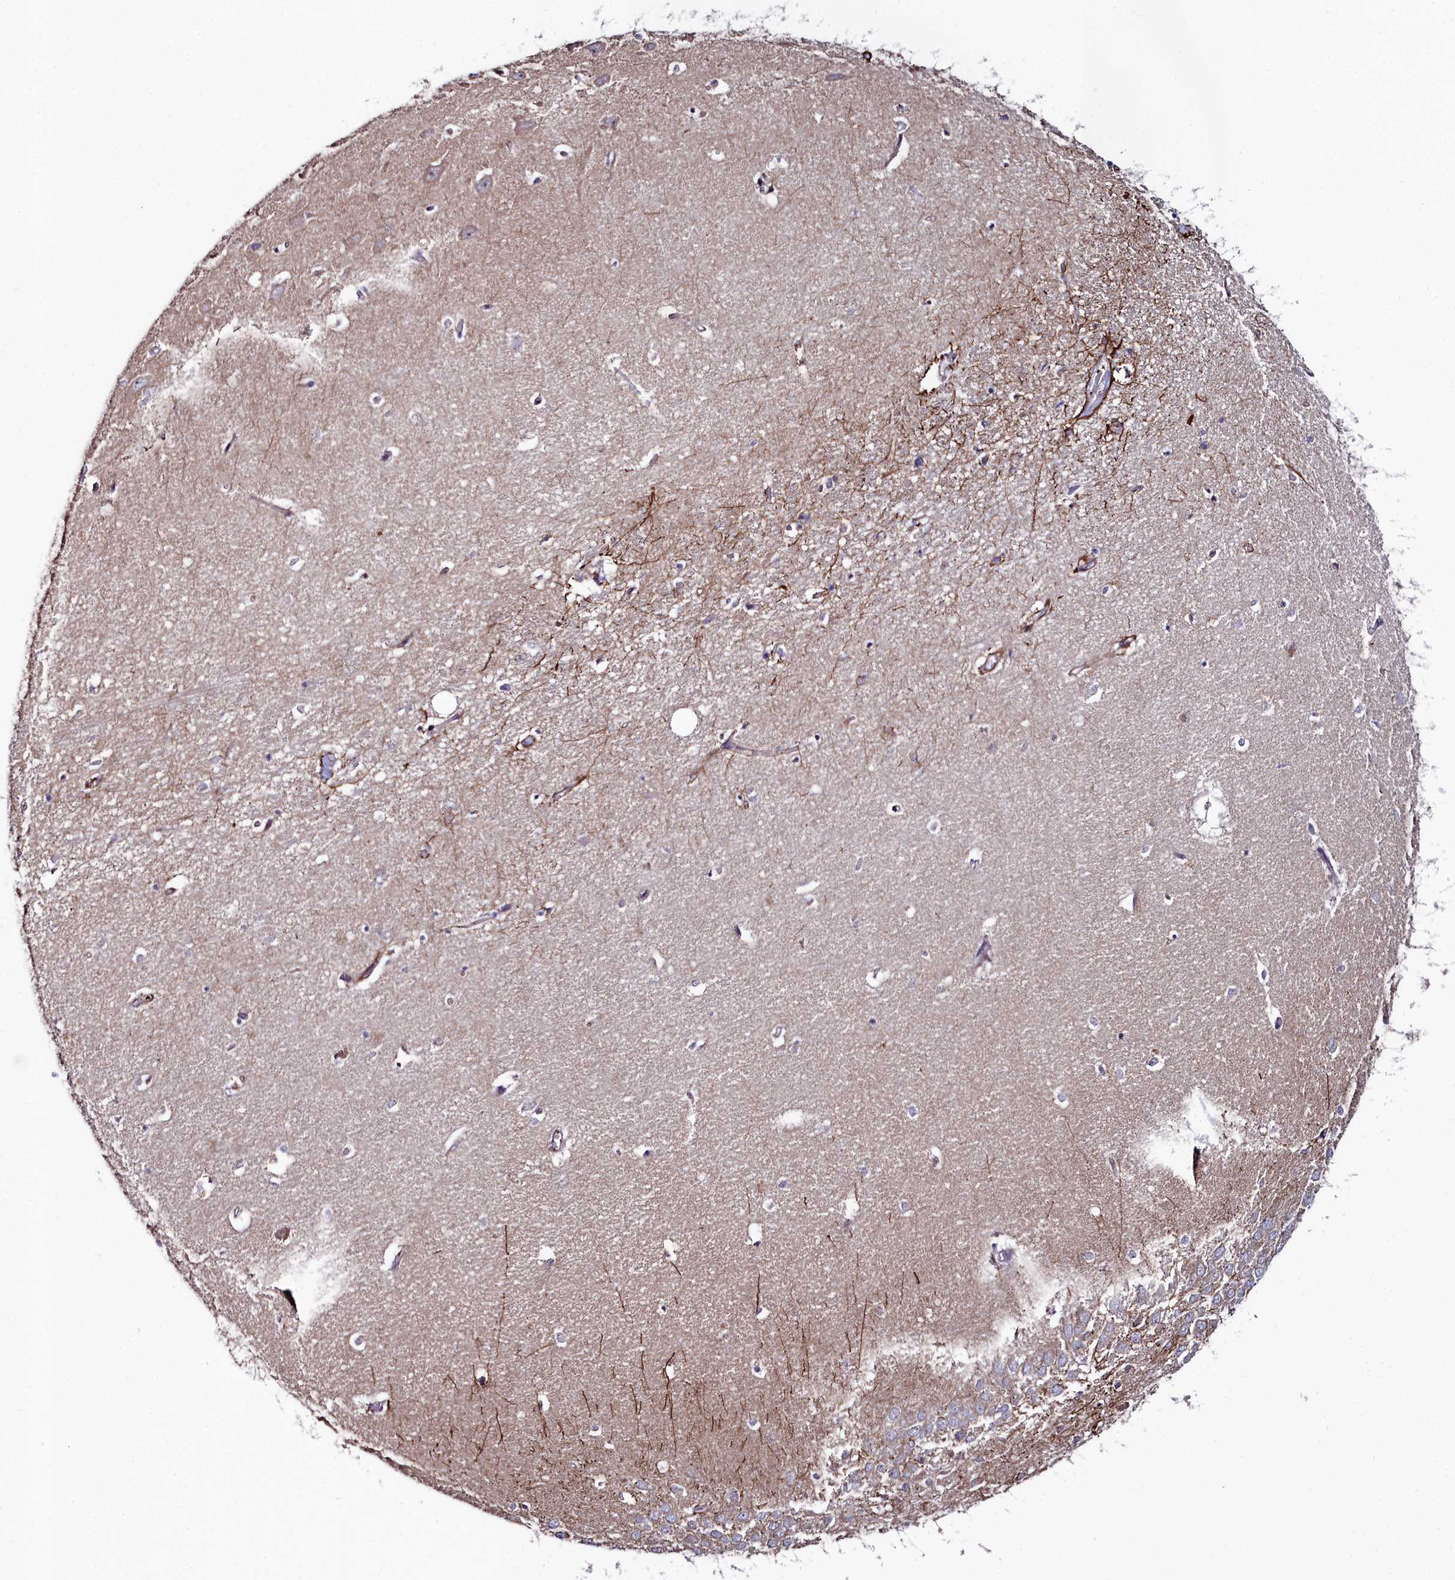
{"staining": {"intensity": "weak", "quantity": "<25%", "location": "cytoplasmic/membranous"}, "tissue": "hippocampus", "cell_type": "Glial cells", "image_type": "normal", "snomed": [{"axis": "morphology", "description": "Normal tissue, NOS"}, {"axis": "topography", "description": "Hippocampus"}], "caption": "Immunohistochemical staining of unremarkable human hippocampus demonstrates no significant staining in glial cells. (Stains: DAB IHC with hematoxylin counter stain, Microscopy: brightfield microscopy at high magnification).", "gene": "KCTD18", "patient": {"sex": "female", "age": 64}}